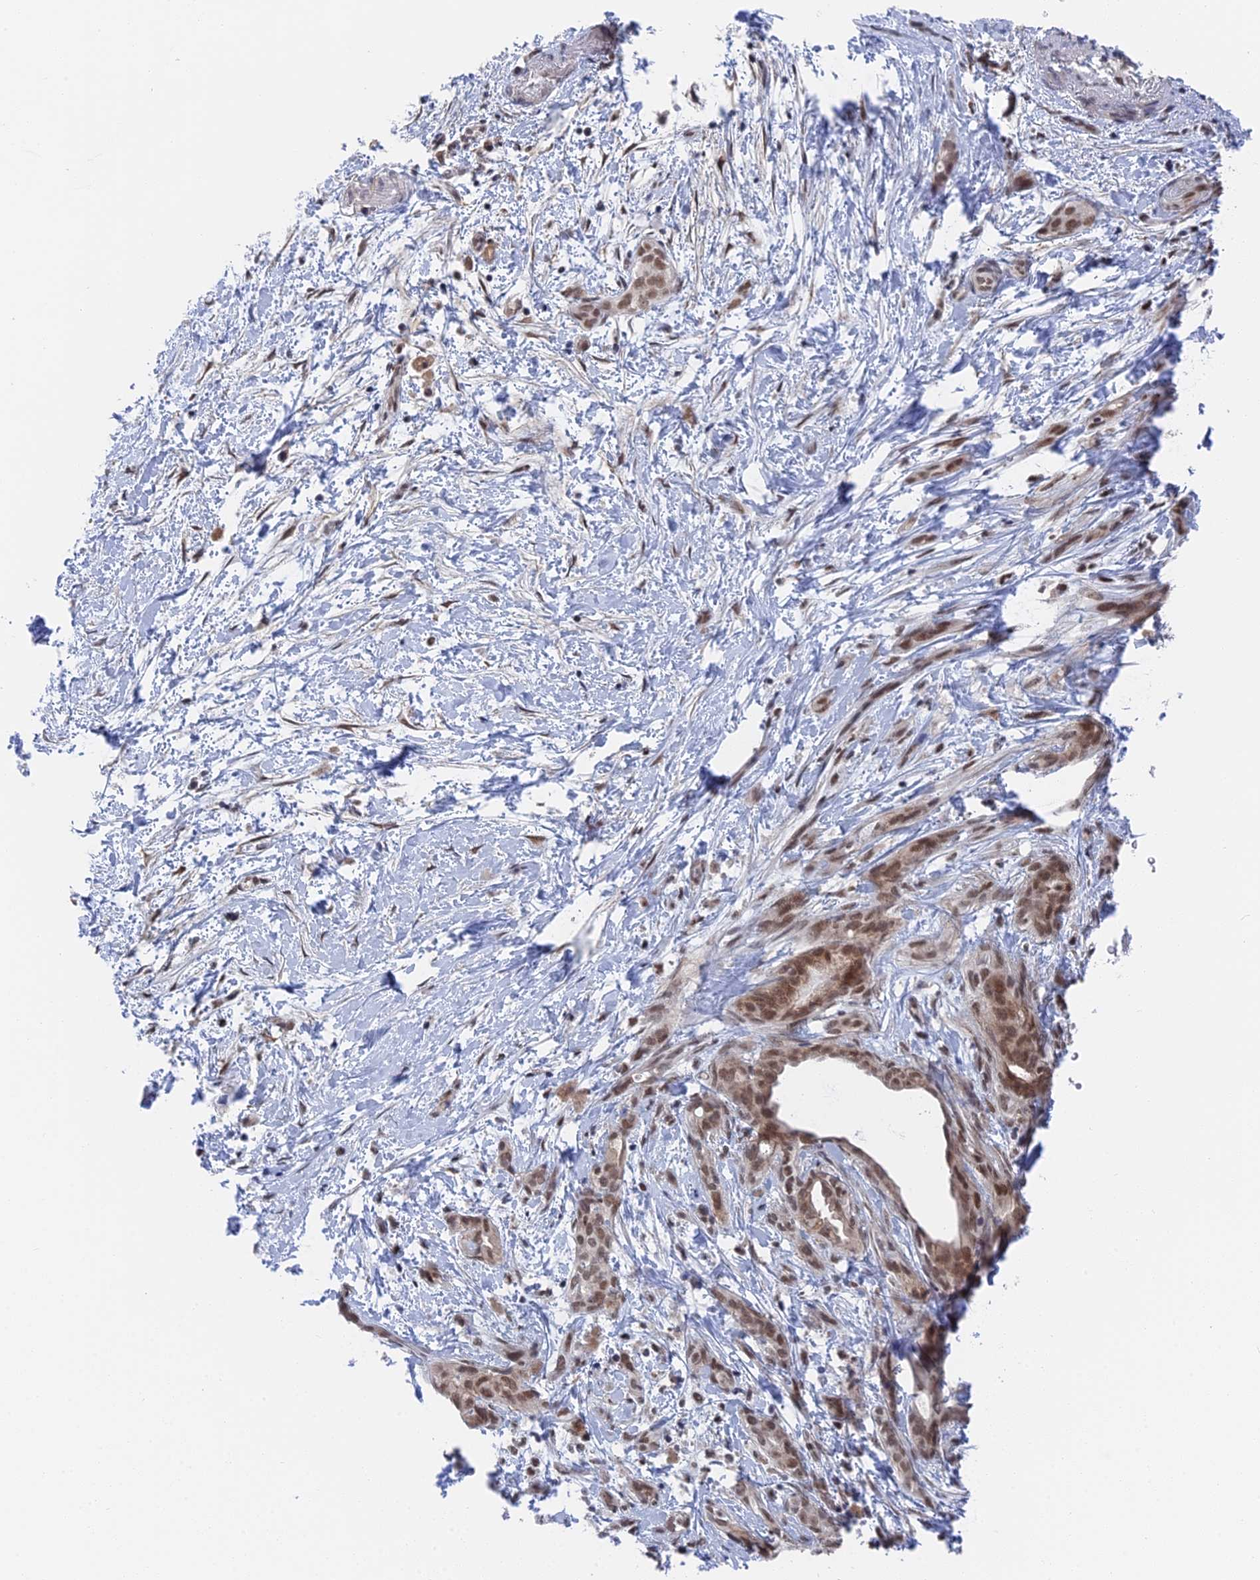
{"staining": {"intensity": "moderate", "quantity": ">75%", "location": "nuclear"}, "tissue": "pancreatic cancer", "cell_type": "Tumor cells", "image_type": "cancer", "snomed": [{"axis": "morphology", "description": "Normal tissue, NOS"}, {"axis": "morphology", "description": "Adenocarcinoma, NOS"}, {"axis": "topography", "description": "Pancreas"}, {"axis": "topography", "description": "Peripheral nerve tissue"}], "caption": "The photomicrograph displays staining of pancreatic adenocarcinoma, revealing moderate nuclear protein staining (brown color) within tumor cells.", "gene": "CCDC85A", "patient": {"sex": "female", "age": 63}}